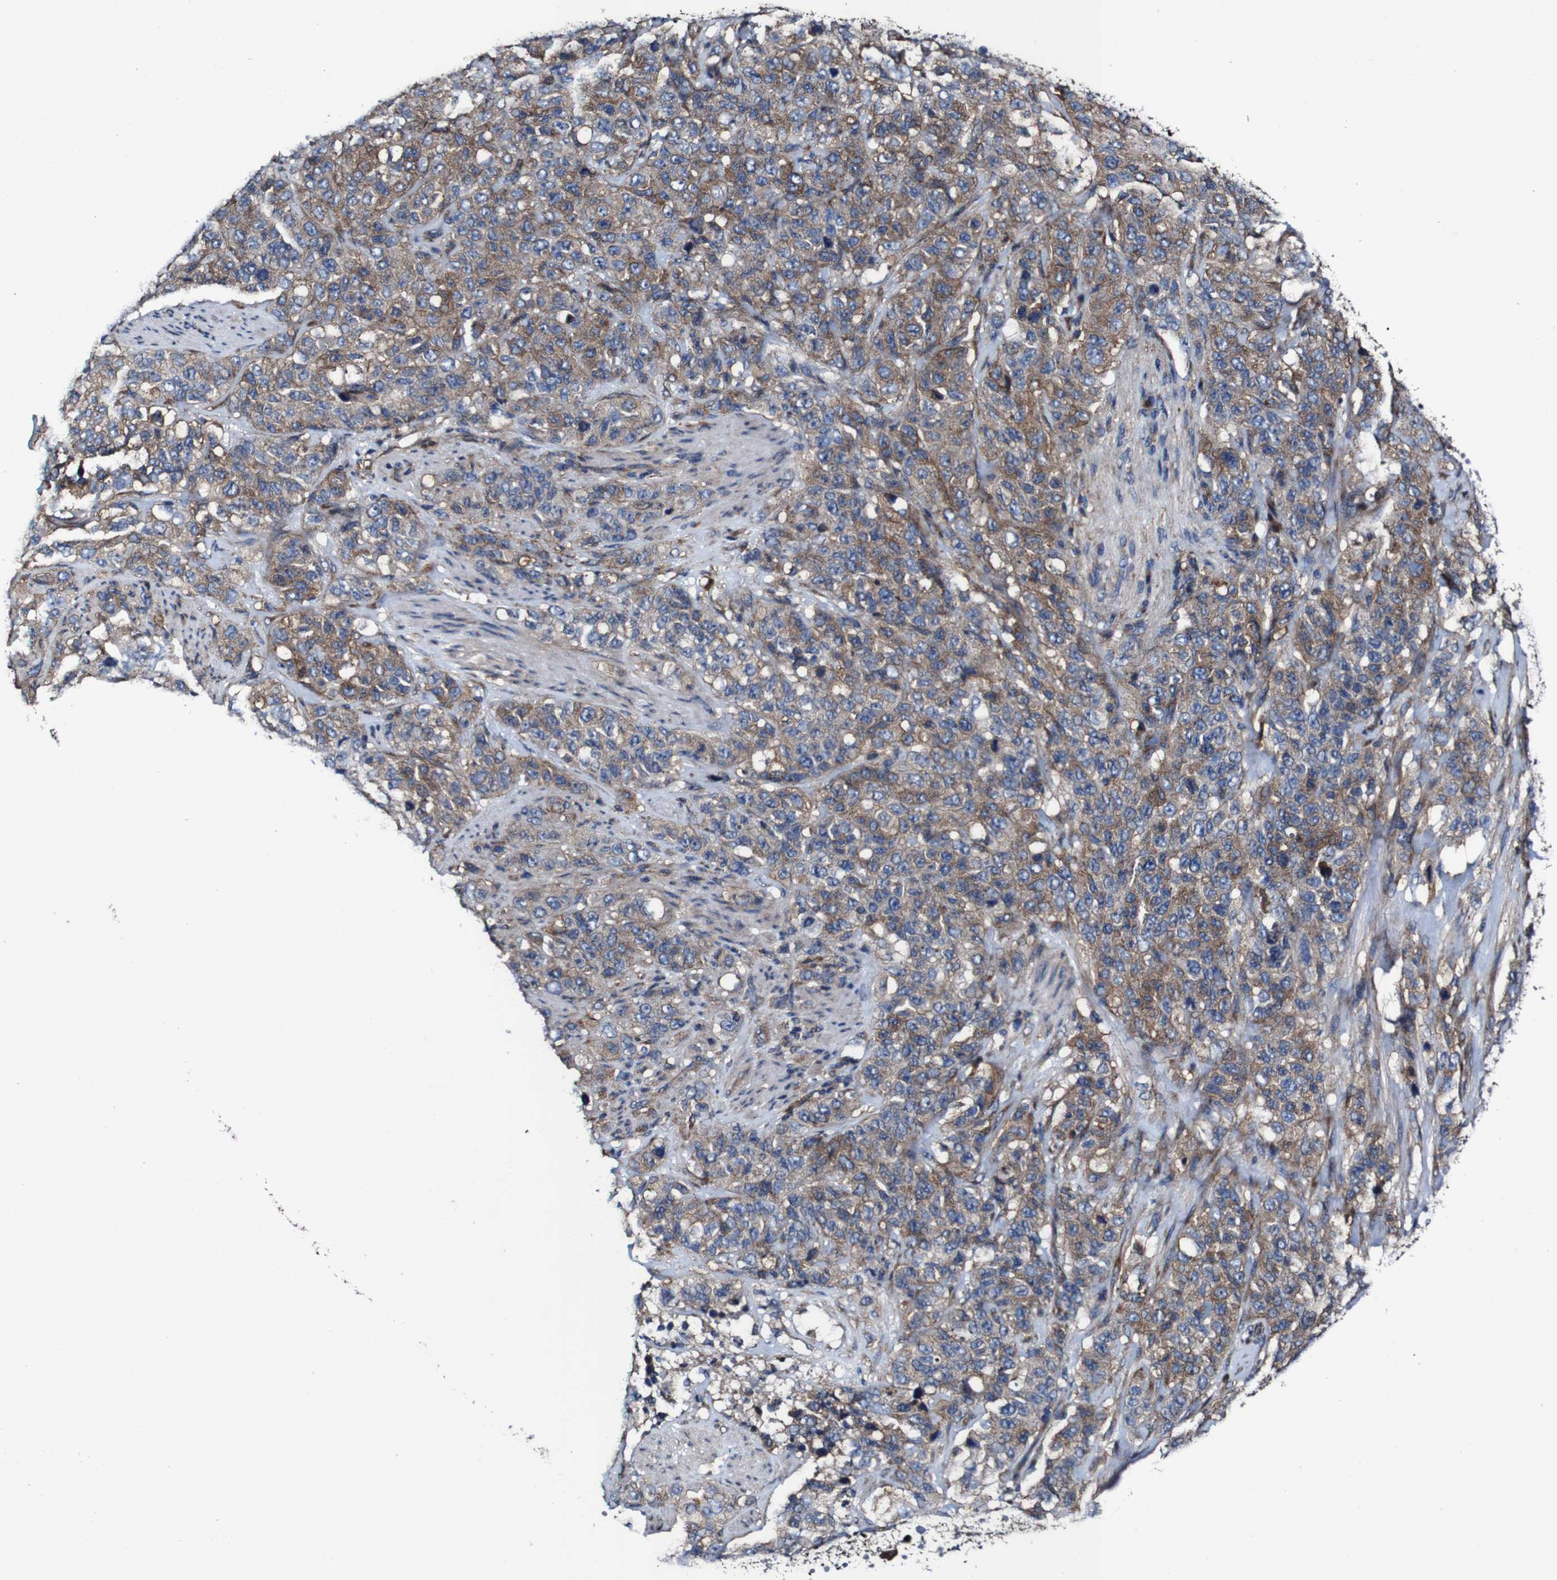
{"staining": {"intensity": "moderate", "quantity": ">75%", "location": "cytoplasmic/membranous"}, "tissue": "stomach cancer", "cell_type": "Tumor cells", "image_type": "cancer", "snomed": [{"axis": "morphology", "description": "Adenocarcinoma, NOS"}, {"axis": "topography", "description": "Stomach"}], "caption": "The image demonstrates immunohistochemical staining of stomach adenocarcinoma. There is moderate cytoplasmic/membranous positivity is identified in about >75% of tumor cells. Using DAB (3,3'-diaminobenzidine) (brown) and hematoxylin (blue) stains, captured at high magnification using brightfield microscopy.", "gene": "CSF1R", "patient": {"sex": "male", "age": 48}}